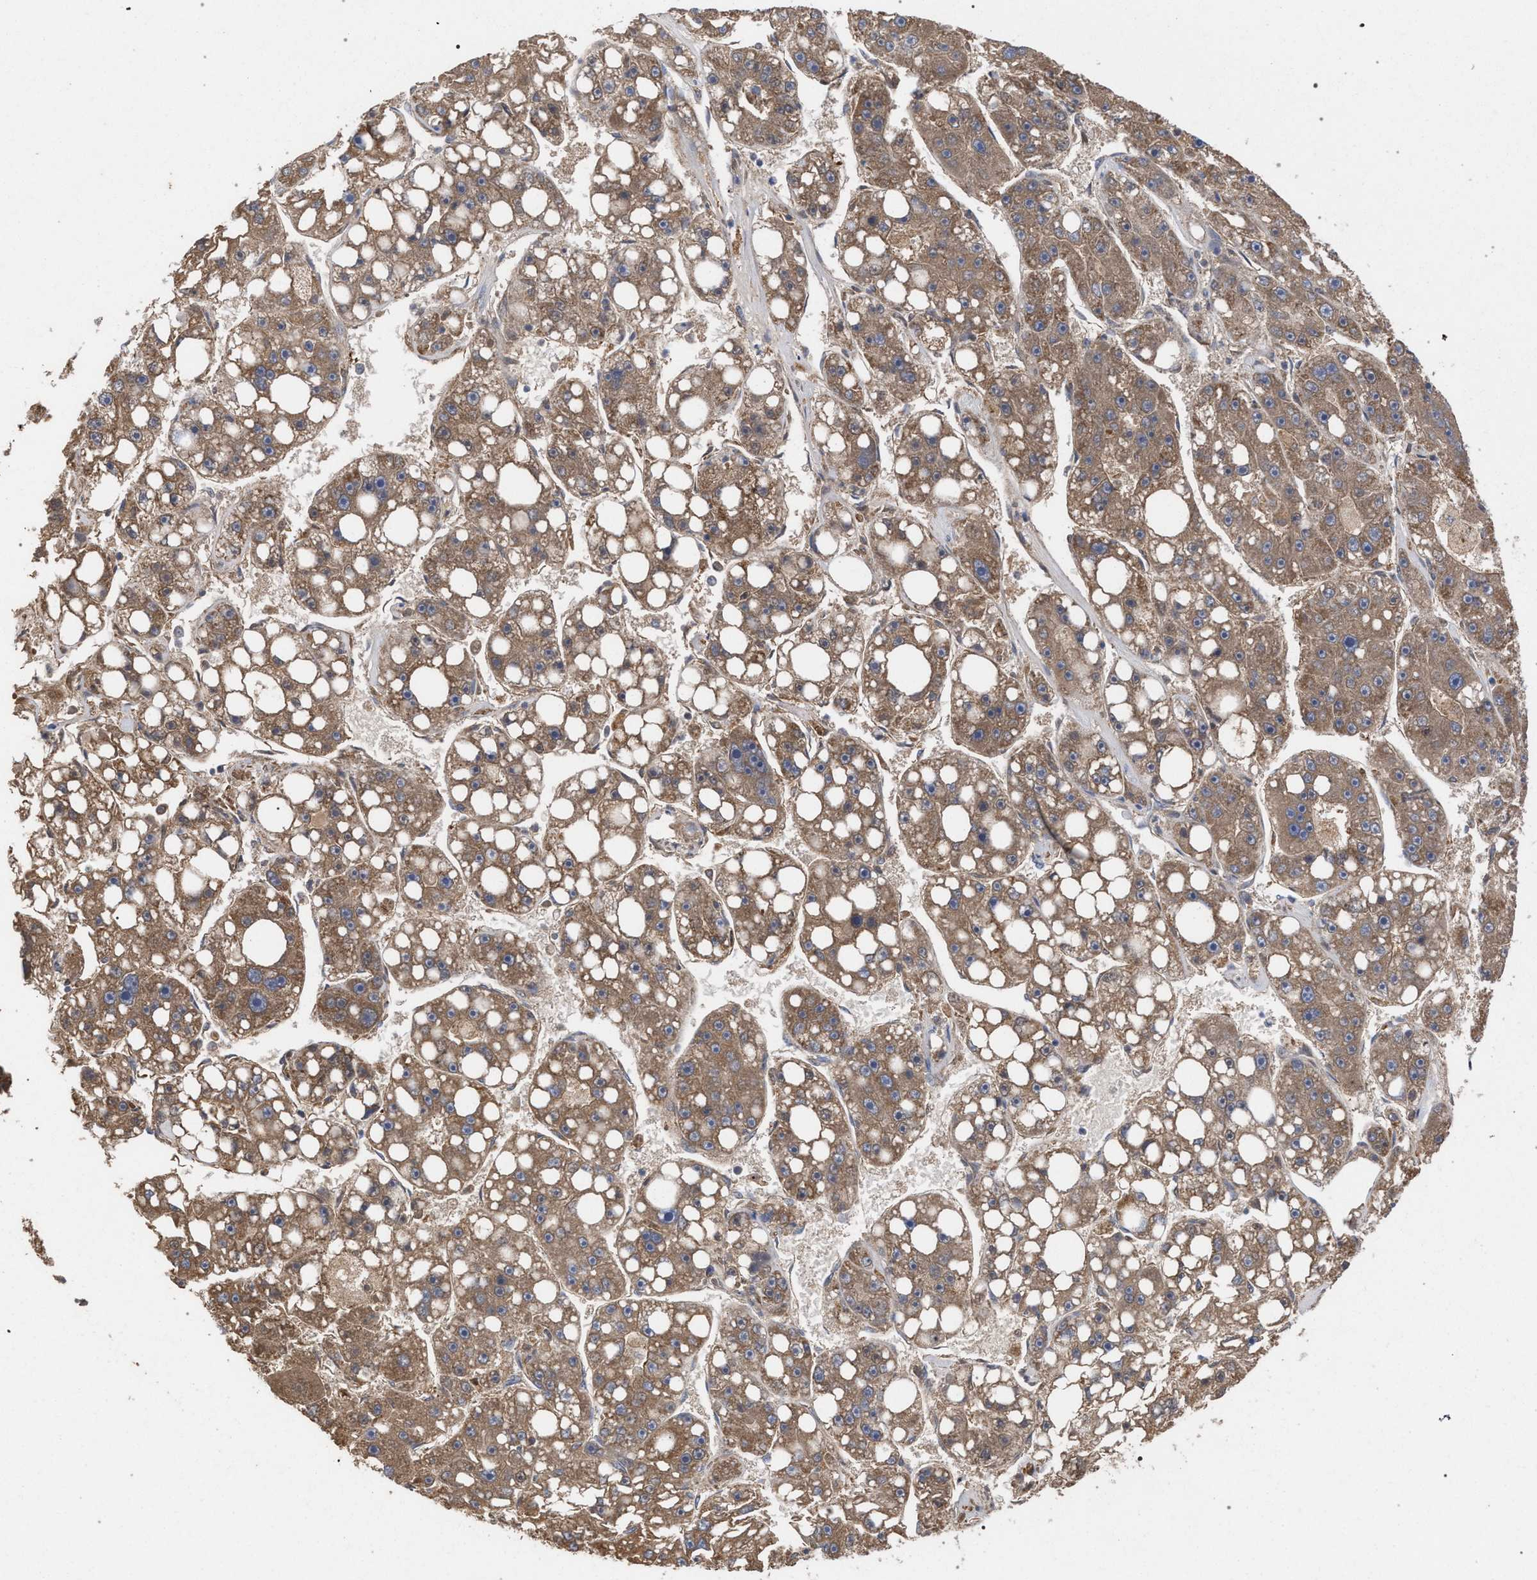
{"staining": {"intensity": "moderate", "quantity": ">75%", "location": "cytoplasmic/membranous"}, "tissue": "liver cancer", "cell_type": "Tumor cells", "image_type": "cancer", "snomed": [{"axis": "morphology", "description": "Carcinoma, Hepatocellular, NOS"}, {"axis": "topography", "description": "Liver"}], "caption": "An IHC micrograph of neoplastic tissue is shown. Protein staining in brown highlights moderate cytoplasmic/membranous positivity in liver hepatocellular carcinoma within tumor cells.", "gene": "BCL2L12", "patient": {"sex": "female", "age": 61}}